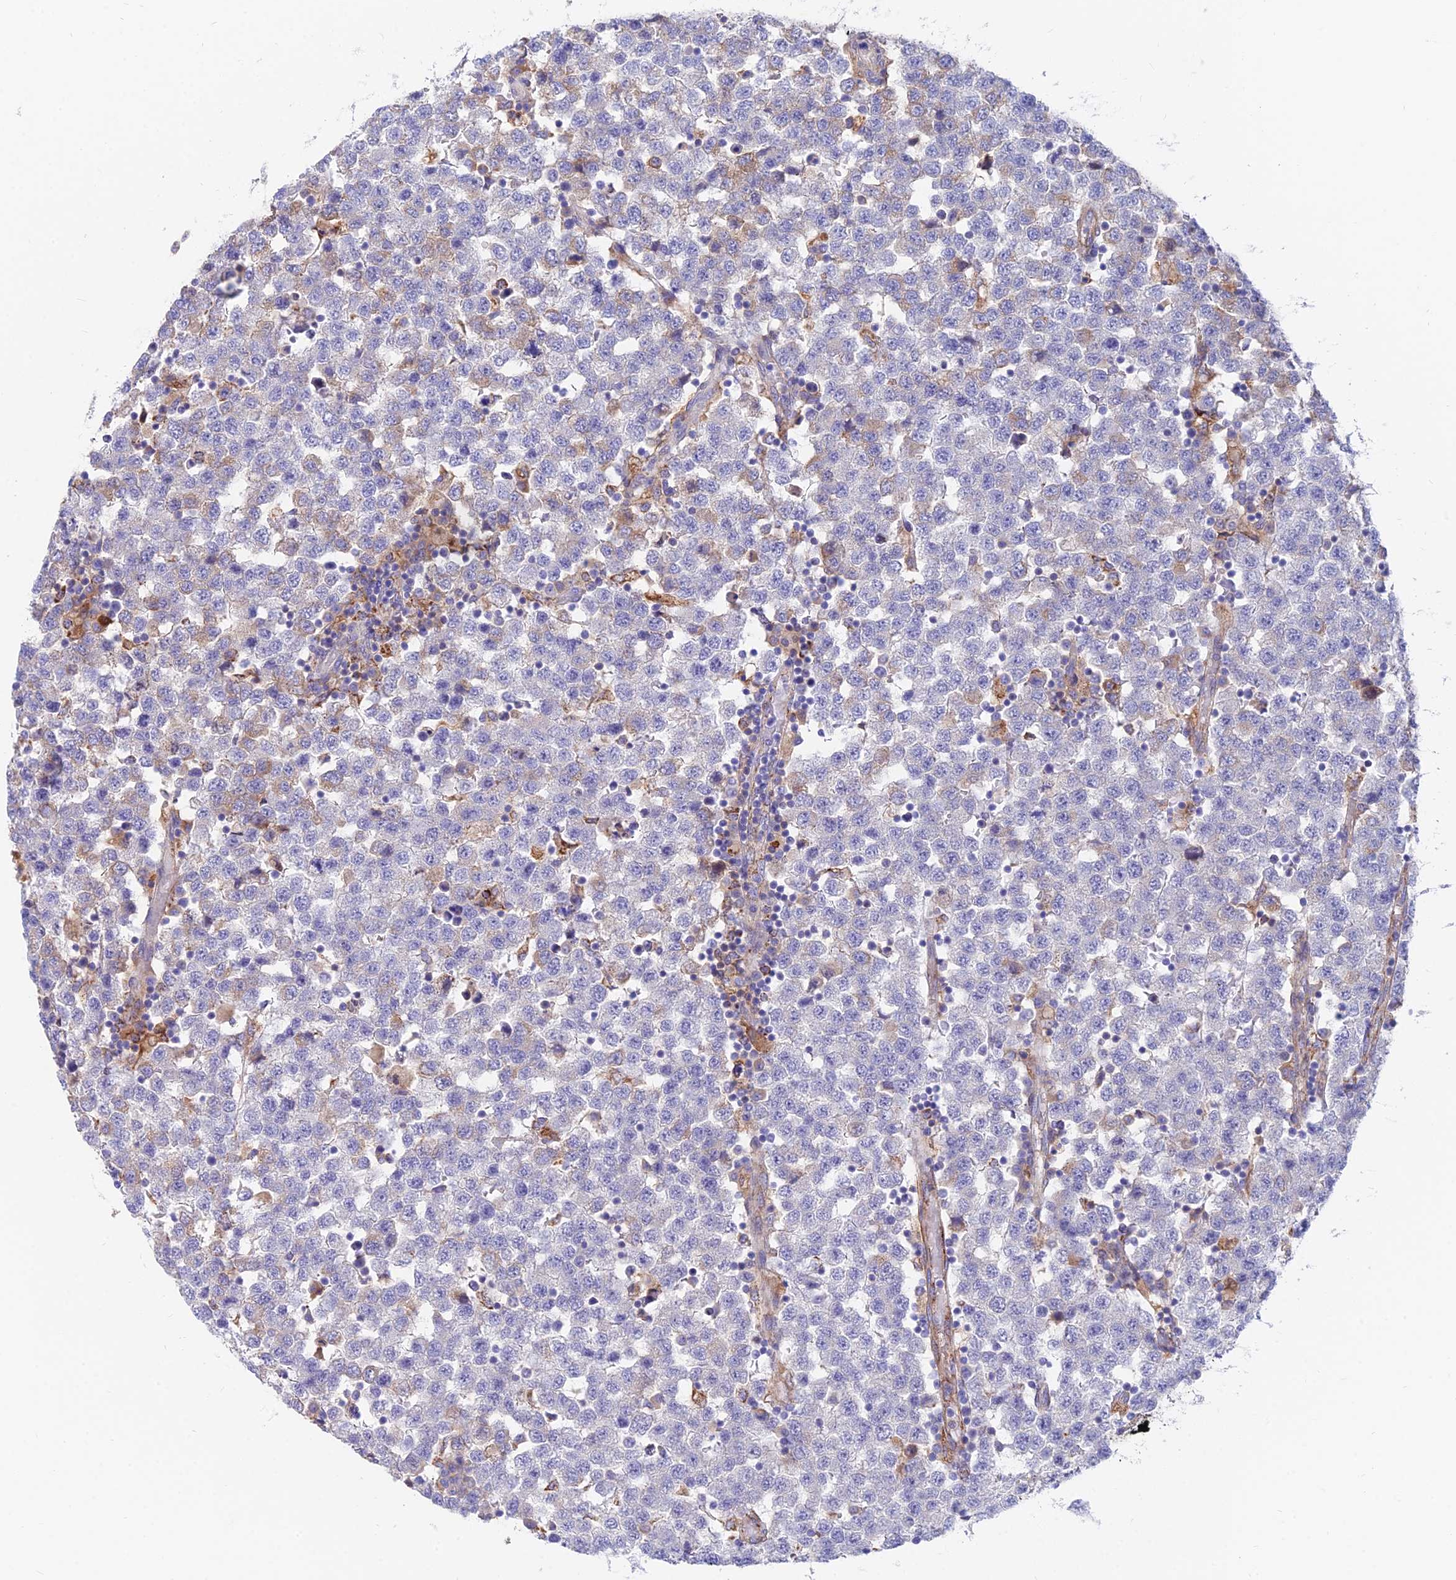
{"staining": {"intensity": "weak", "quantity": "<25%", "location": "cytoplasmic/membranous"}, "tissue": "testis cancer", "cell_type": "Tumor cells", "image_type": "cancer", "snomed": [{"axis": "morphology", "description": "Seminoma, NOS"}, {"axis": "topography", "description": "Testis"}], "caption": "Tumor cells are negative for protein expression in human seminoma (testis).", "gene": "TIGD6", "patient": {"sex": "male", "age": 34}}